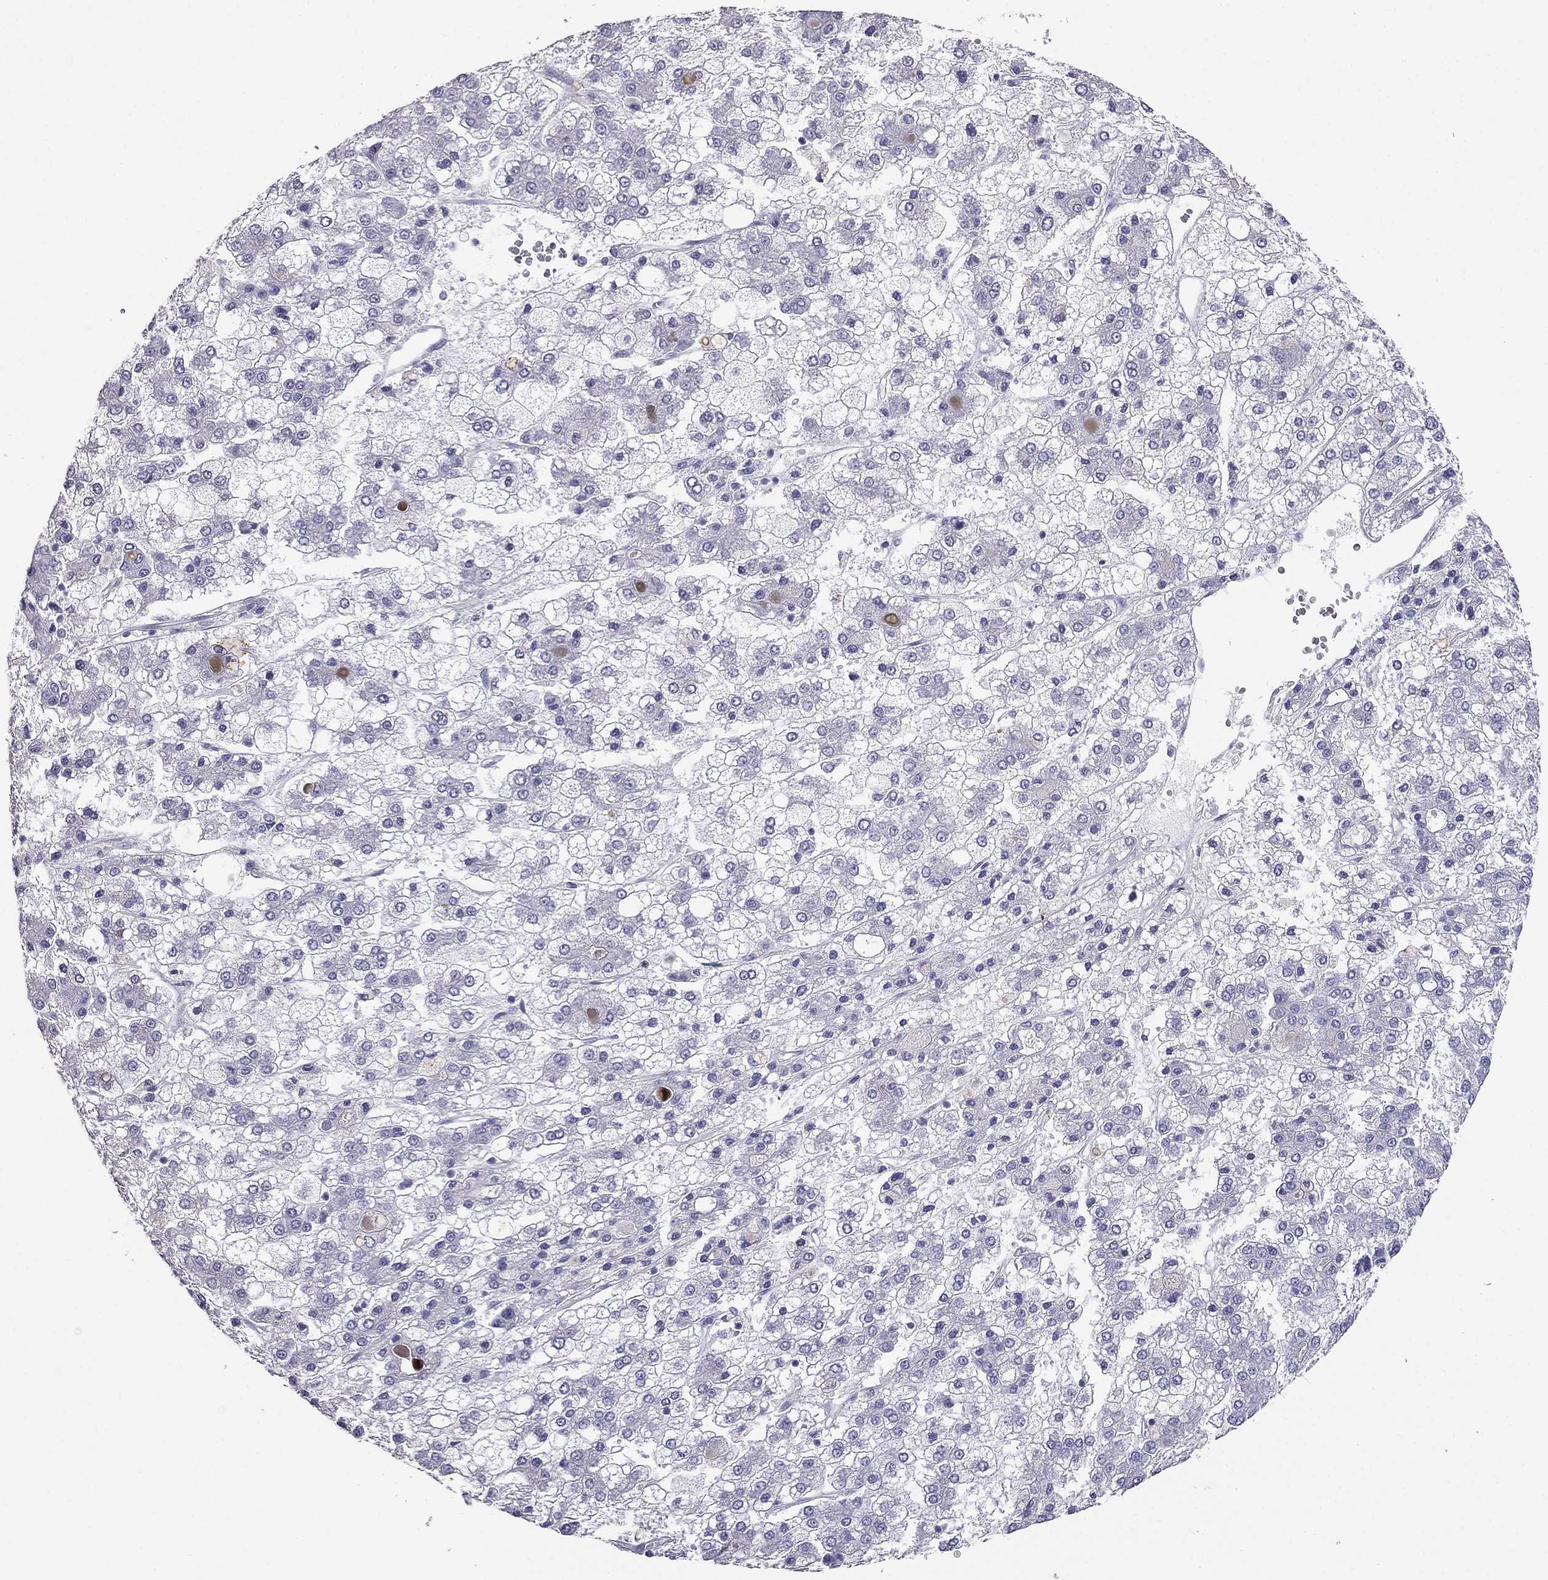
{"staining": {"intensity": "negative", "quantity": "none", "location": "none"}, "tissue": "liver cancer", "cell_type": "Tumor cells", "image_type": "cancer", "snomed": [{"axis": "morphology", "description": "Carcinoma, Hepatocellular, NOS"}, {"axis": "topography", "description": "Liver"}], "caption": "Human liver cancer stained for a protein using immunohistochemistry shows no staining in tumor cells.", "gene": "LY6H", "patient": {"sex": "male", "age": 73}}